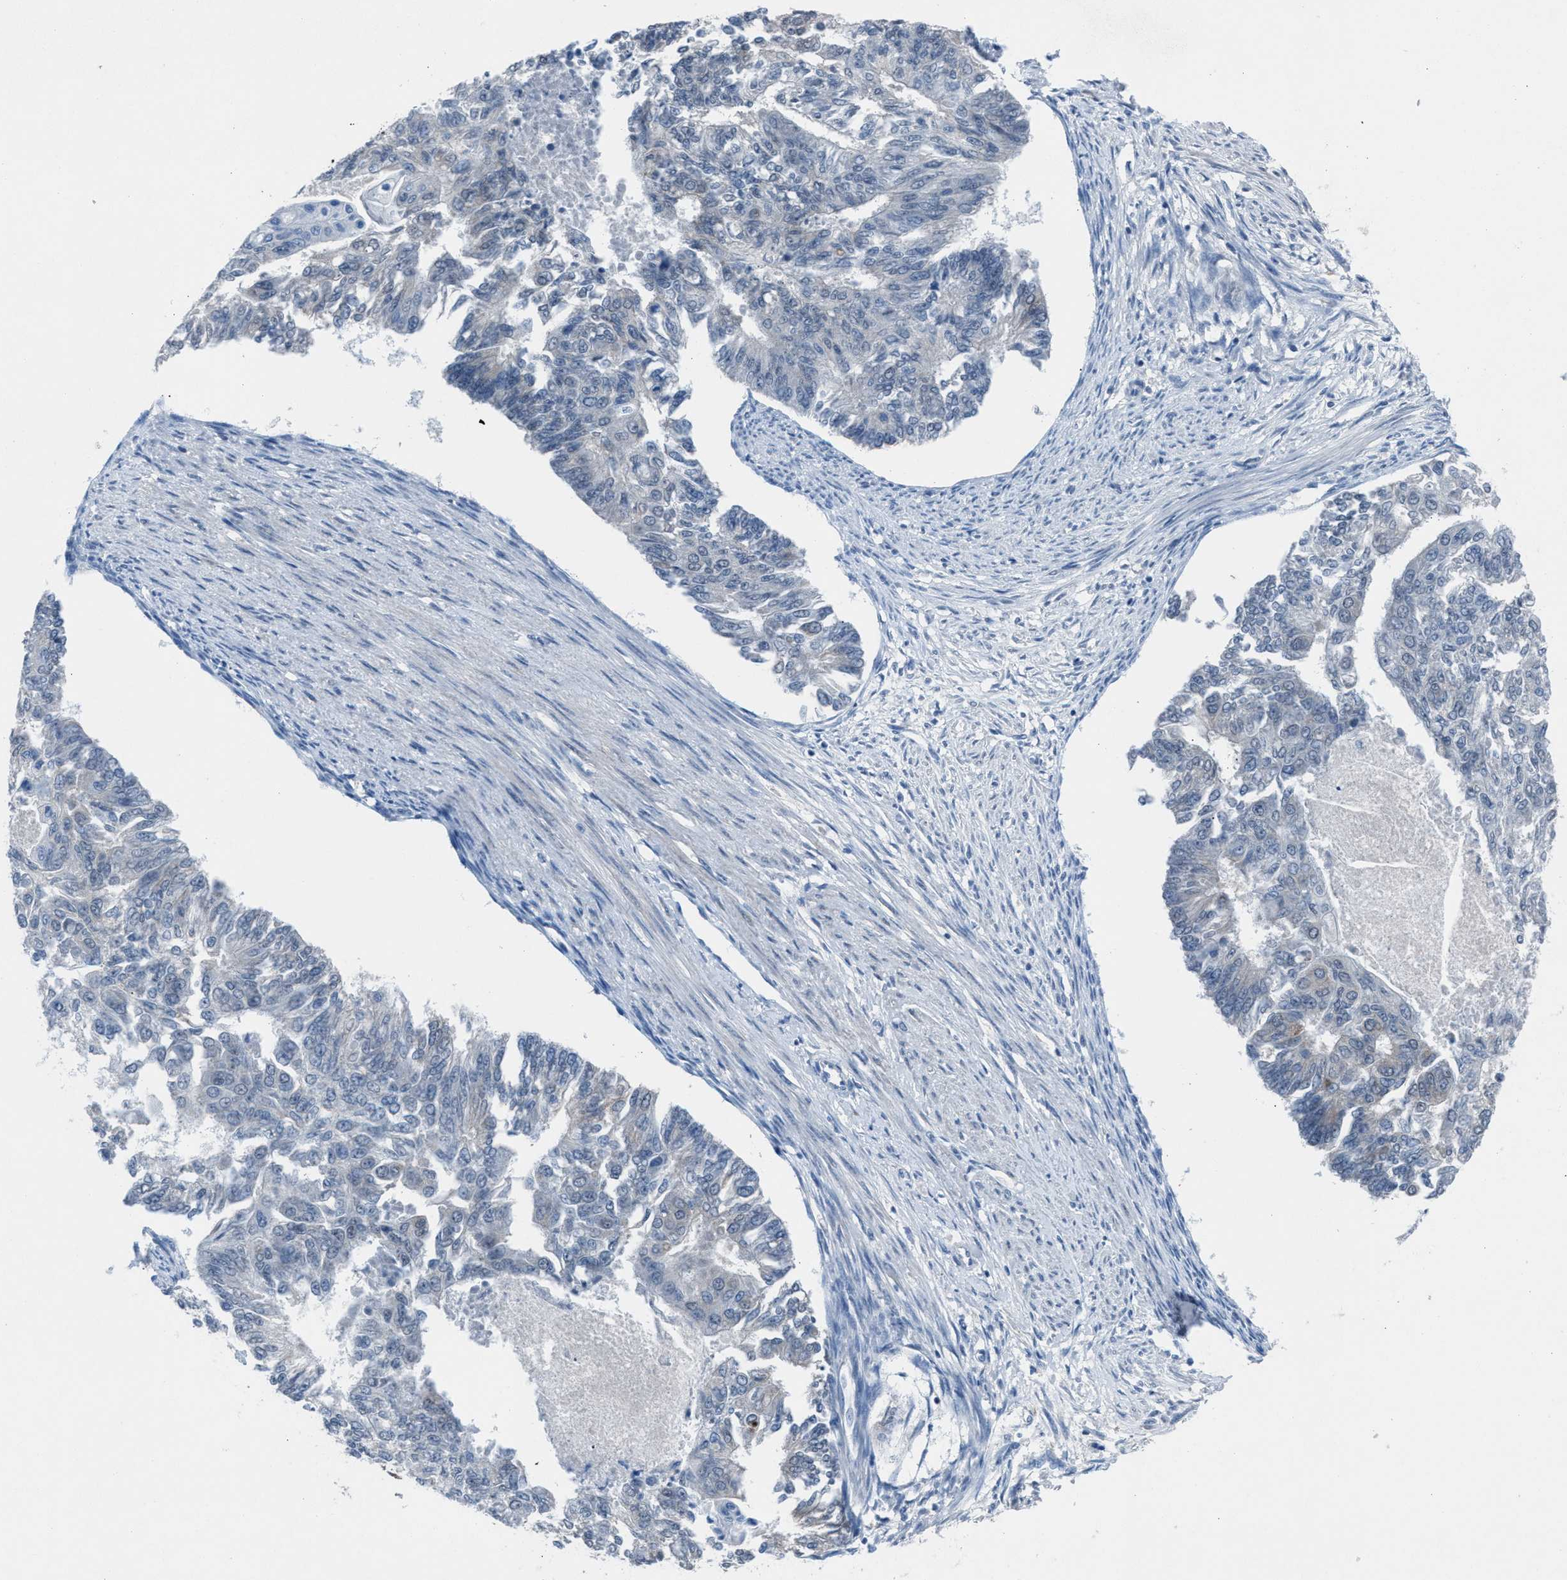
{"staining": {"intensity": "negative", "quantity": "none", "location": "none"}, "tissue": "endometrial cancer", "cell_type": "Tumor cells", "image_type": "cancer", "snomed": [{"axis": "morphology", "description": "Adenocarcinoma, NOS"}, {"axis": "topography", "description": "Endometrium"}], "caption": "DAB immunohistochemical staining of human endometrial cancer (adenocarcinoma) reveals no significant staining in tumor cells.", "gene": "ANAPC11", "patient": {"sex": "female", "age": 32}}